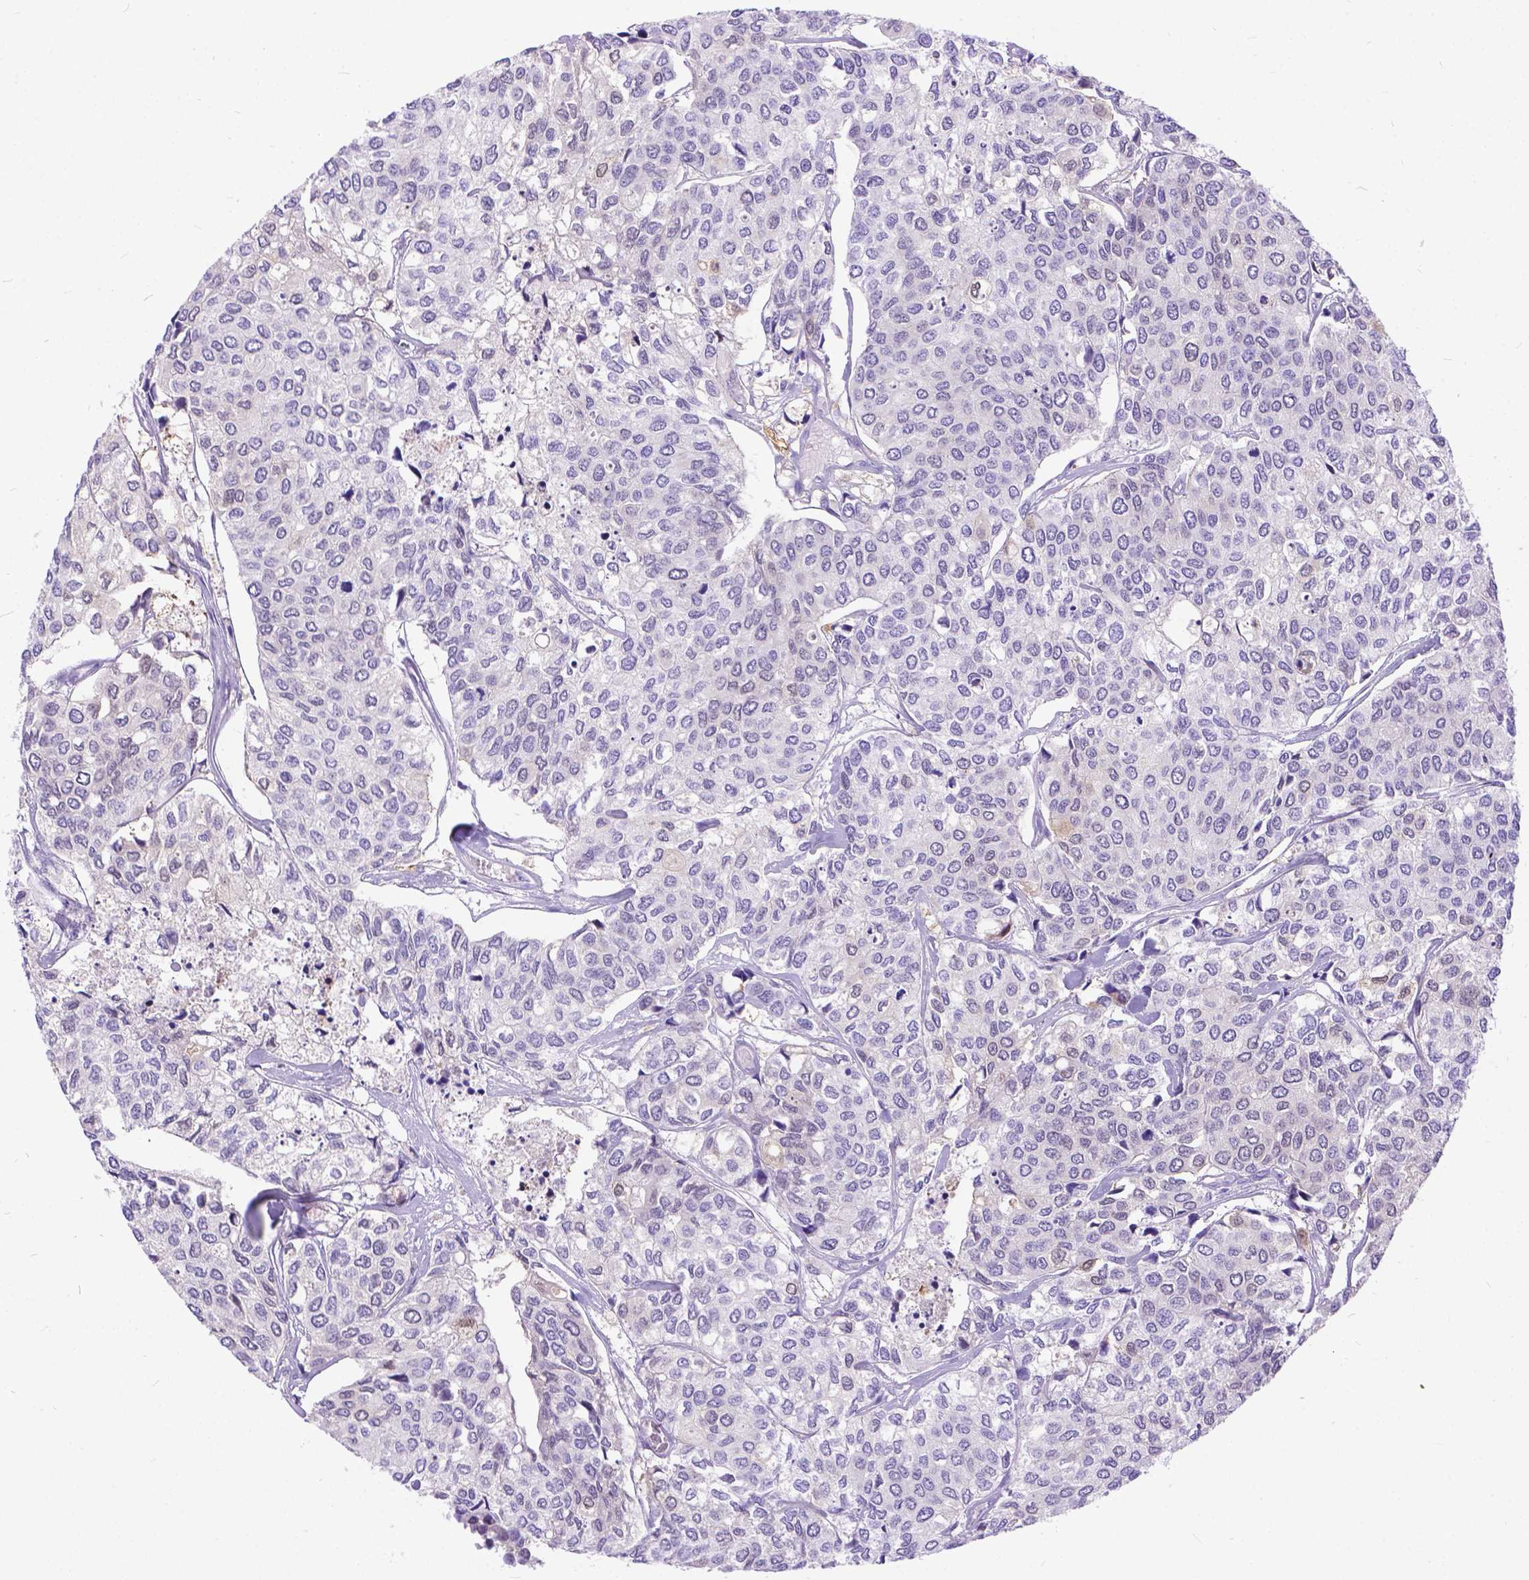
{"staining": {"intensity": "weak", "quantity": "<25%", "location": "nuclear"}, "tissue": "urothelial cancer", "cell_type": "Tumor cells", "image_type": "cancer", "snomed": [{"axis": "morphology", "description": "Urothelial carcinoma, High grade"}, {"axis": "topography", "description": "Urinary bladder"}], "caption": "IHC image of neoplastic tissue: human urothelial cancer stained with DAB (3,3'-diaminobenzidine) shows no significant protein positivity in tumor cells.", "gene": "TMEM169", "patient": {"sex": "male", "age": 73}}